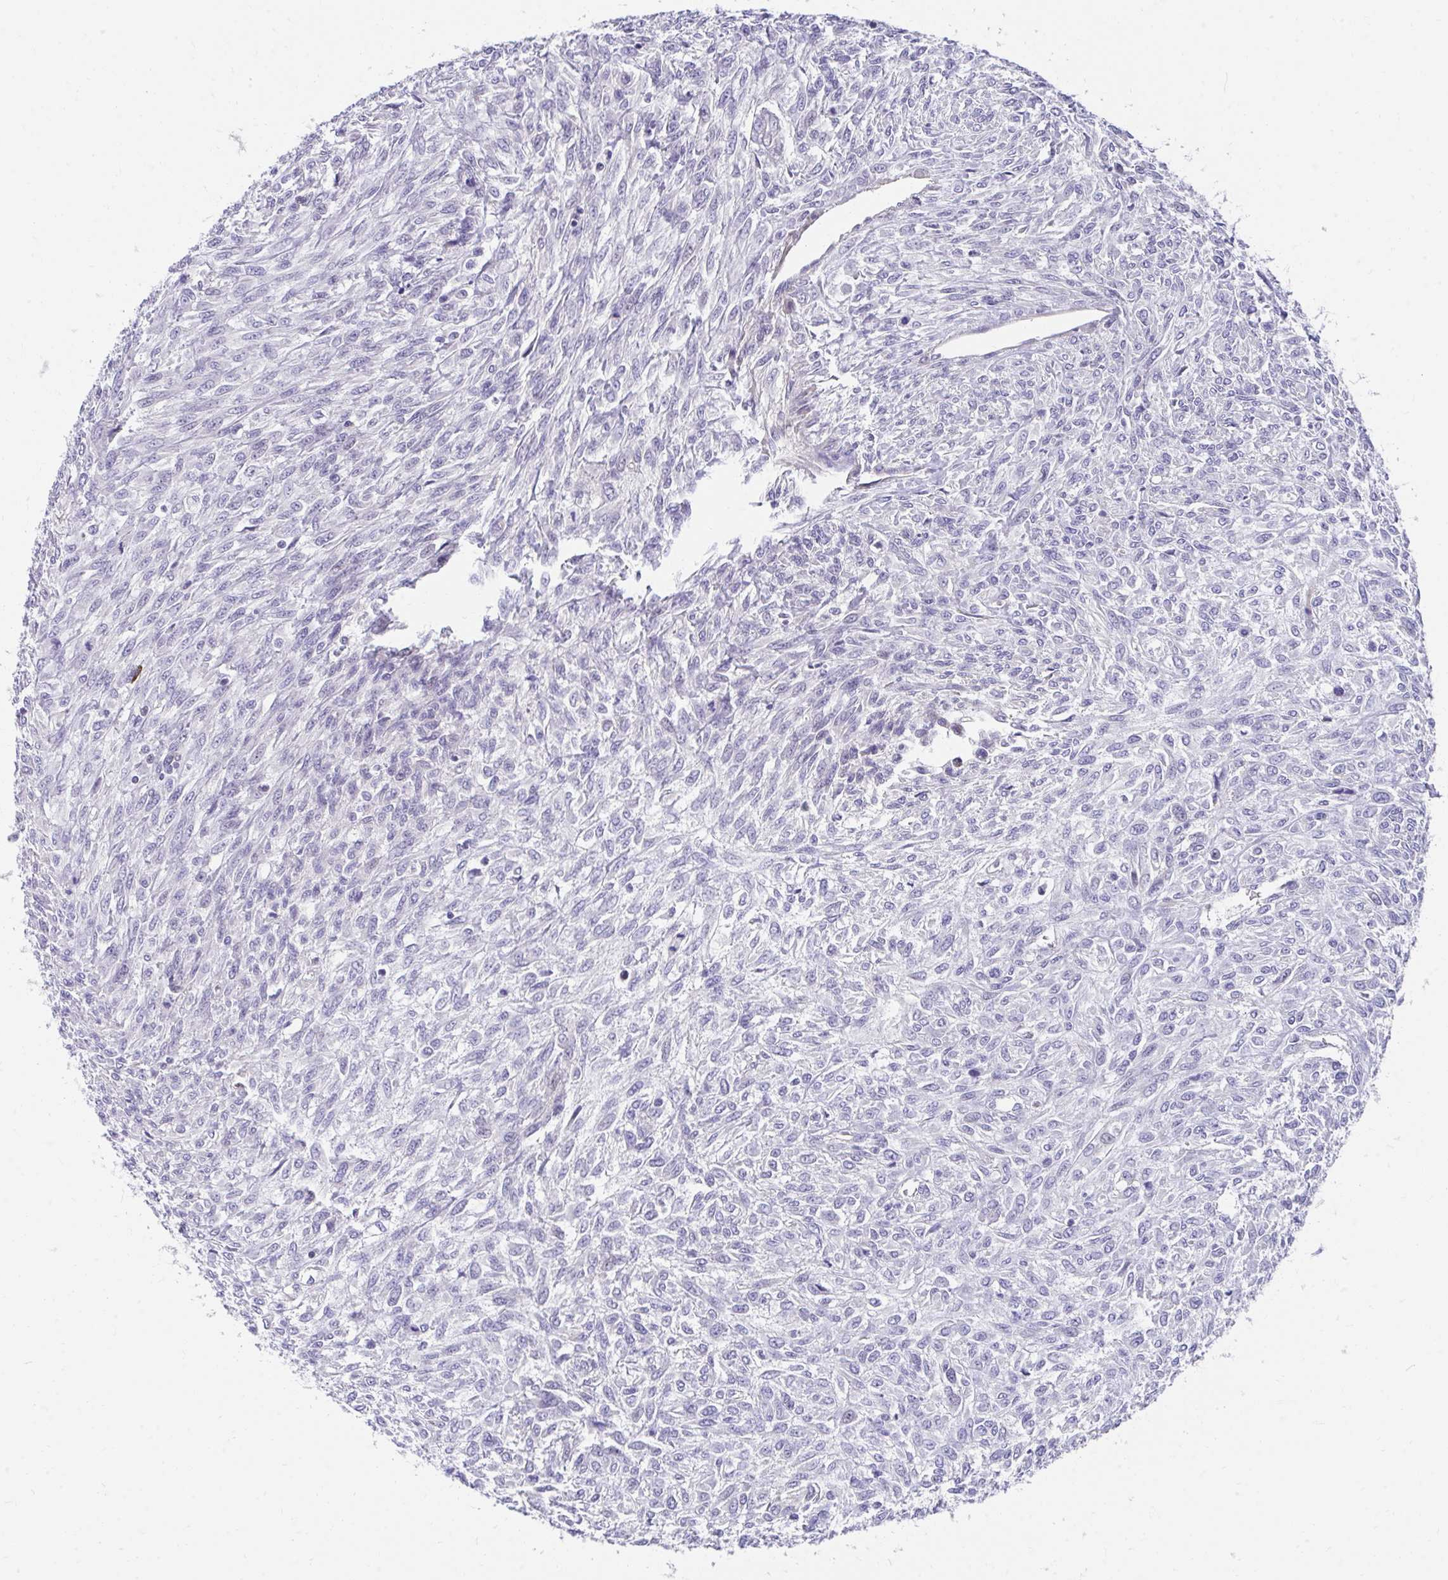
{"staining": {"intensity": "negative", "quantity": "none", "location": "none"}, "tissue": "renal cancer", "cell_type": "Tumor cells", "image_type": "cancer", "snomed": [{"axis": "morphology", "description": "Adenocarcinoma, NOS"}, {"axis": "topography", "description": "Kidney"}], "caption": "Renal adenocarcinoma stained for a protein using immunohistochemistry (IHC) exhibits no positivity tumor cells.", "gene": "SLAMF7", "patient": {"sex": "male", "age": 58}}